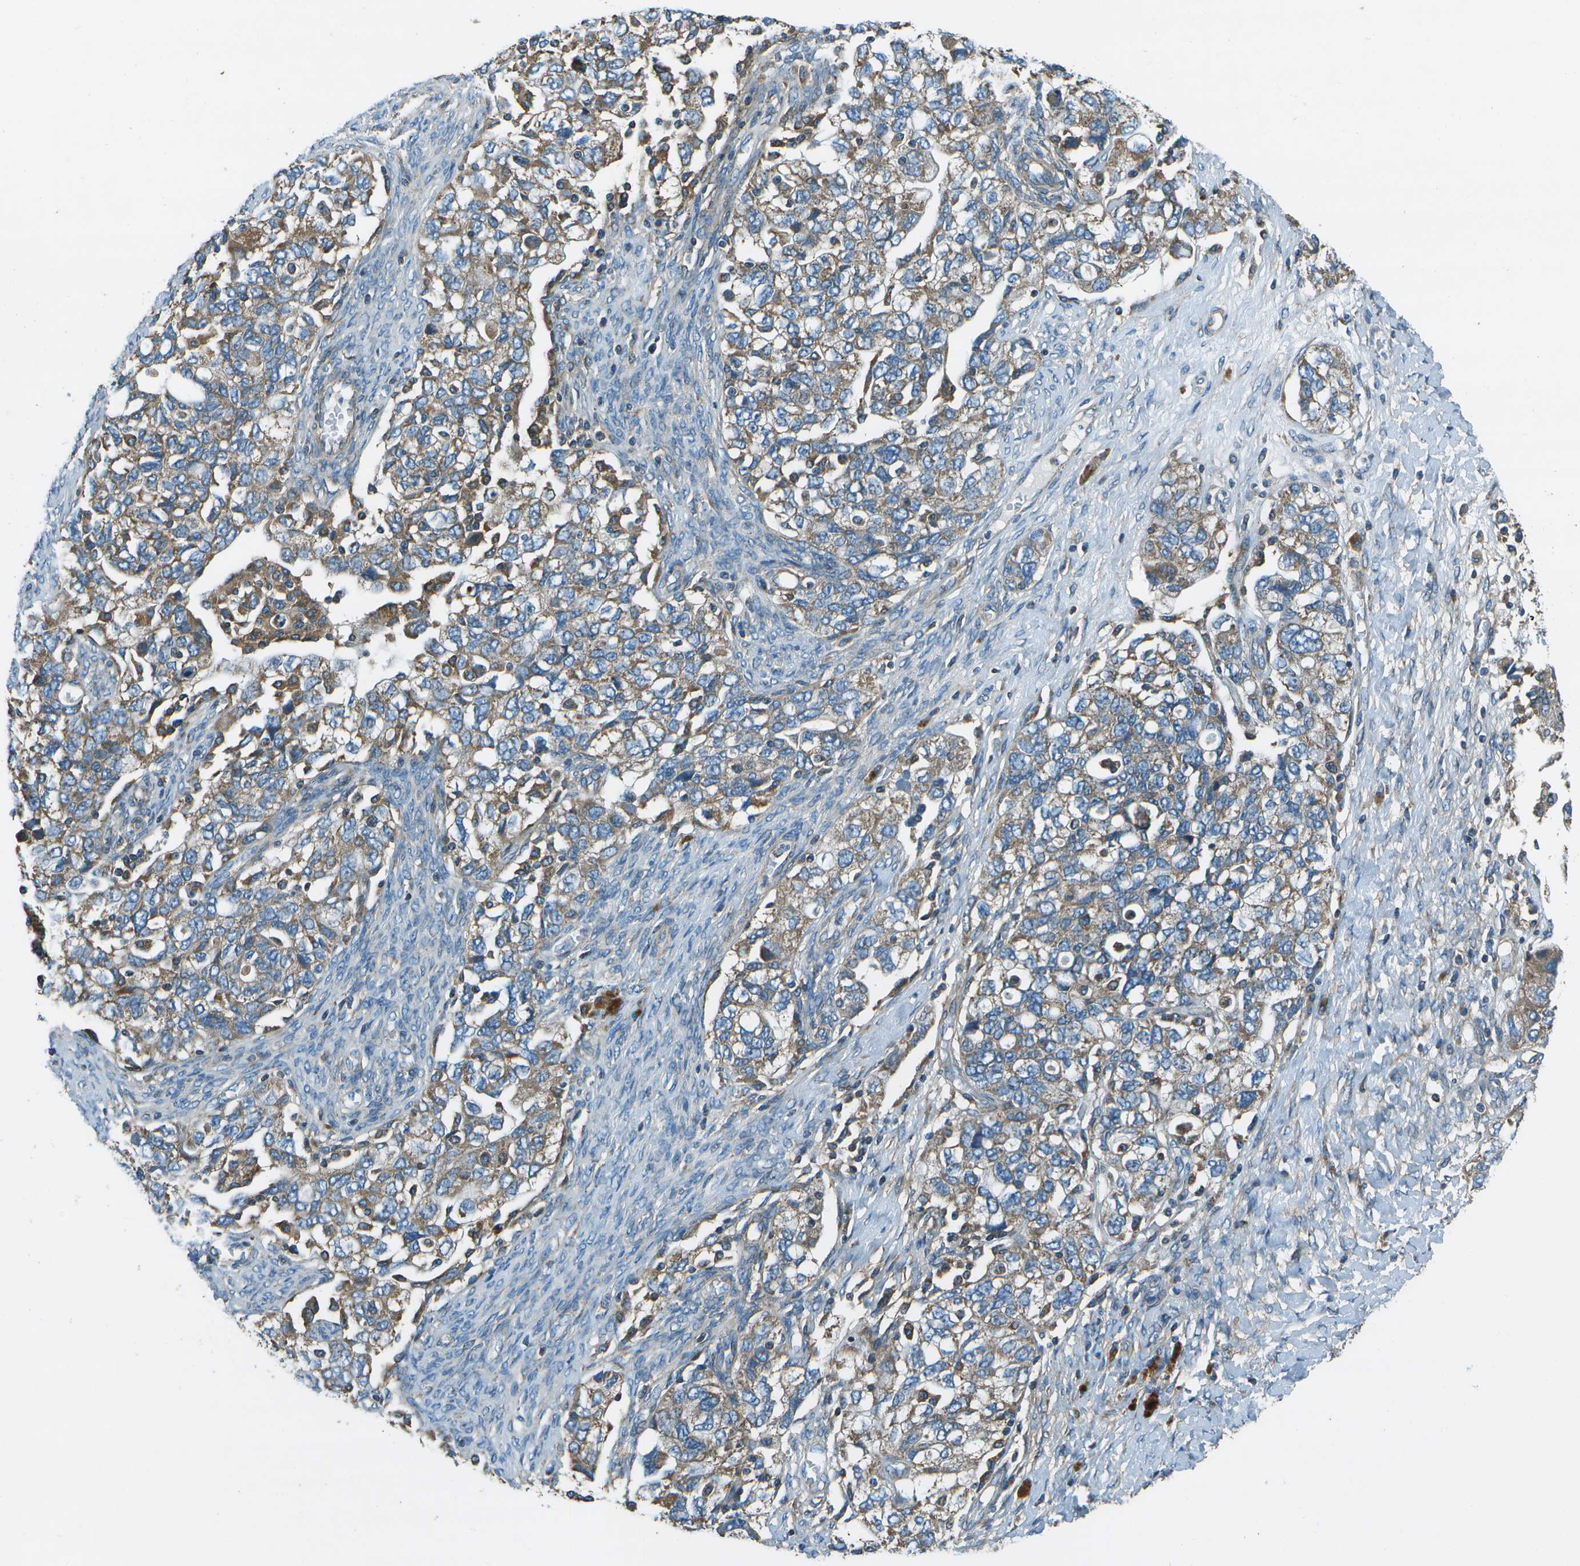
{"staining": {"intensity": "moderate", "quantity": "25%-75%", "location": "cytoplasmic/membranous"}, "tissue": "ovarian cancer", "cell_type": "Tumor cells", "image_type": "cancer", "snomed": [{"axis": "morphology", "description": "Carcinoma, NOS"}, {"axis": "morphology", "description": "Cystadenocarcinoma, serous, NOS"}, {"axis": "topography", "description": "Ovary"}], "caption": "Immunohistochemical staining of serous cystadenocarcinoma (ovarian) exhibits medium levels of moderate cytoplasmic/membranous positivity in about 25%-75% of tumor cells. Immunohistochemistry (ihc) stains the protein in brown and the nuclei are stained blue.", "gene": "TMEM51", "patient": {"sex": "female", "age": 69}}